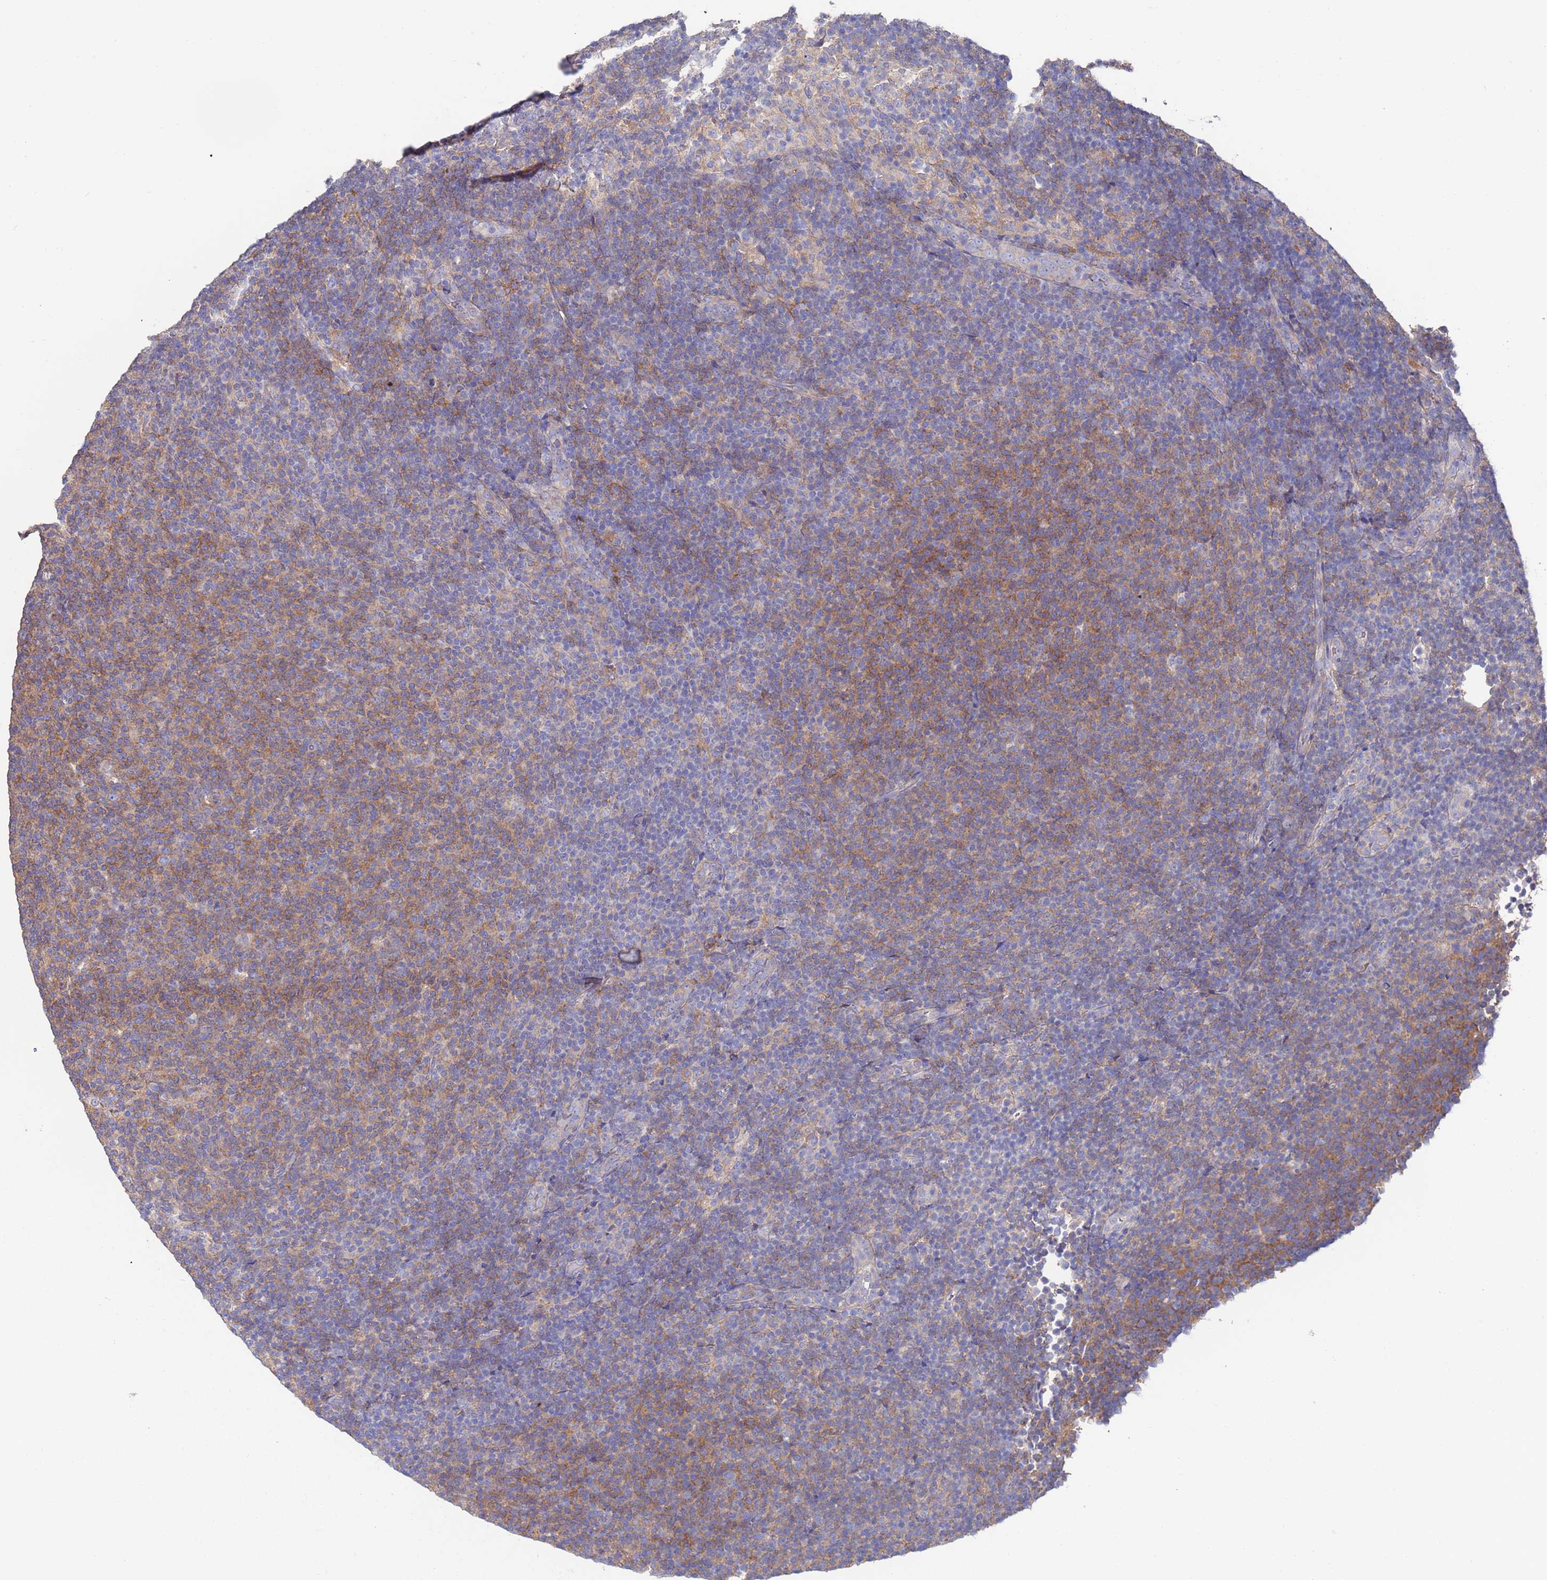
{"staining": {"intensity": "moderate", "quantity": "<25%", "location": "cytoplasmic/membranous"}, "tissue": "lymphoma", "cell_type": "Tumor cells", "image_type": "cancer", "snomed": [{"axis": "morphology", "description": "Malignant lymphoma, non-Hodgkin's type, Low grade"}, {"axis": "topography", "description": "Lymph node"}], "caption": "This photomicrograph shows IHC staining of human low-grade malignant lymphoma, non-Hodgkin's type, with low moderate cytoplasmic/membranous expression in approximately <25% of tumor cells.", "gene": "KRTCAP3", "patient": {"sex": "male", "age": 66}}